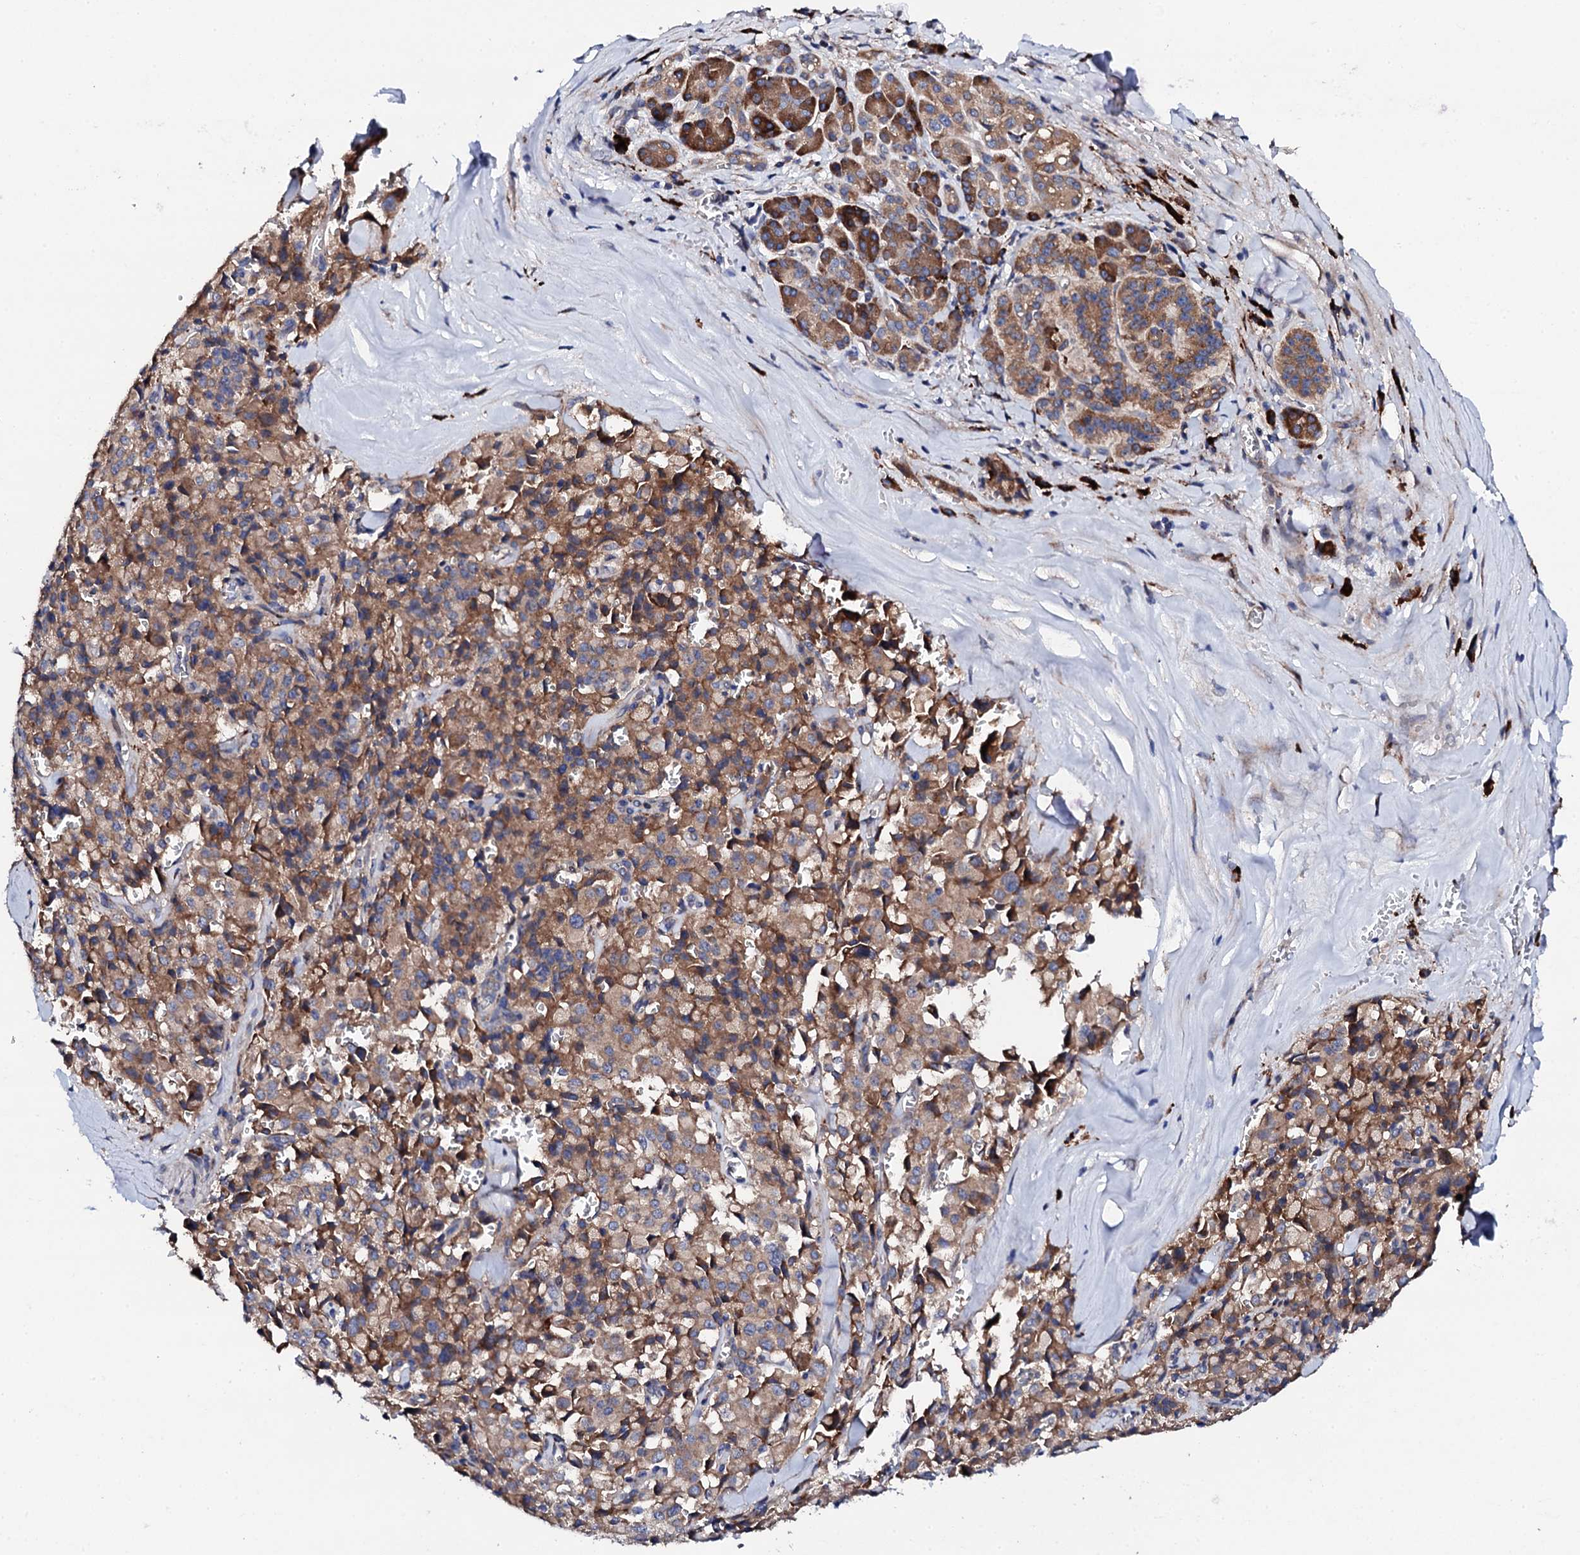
{"staining": {"intensity": "moderate", "quantity": ">75%", "location": "cytoplasmic/membranous"}, "tissue": "pancreatic cancer", "cell_type": "Tumor cells", "image_type": "cancer", "snomed": [{"axis": "morphology", "description": "Adenocarcinoma, NOS"}, {"axis": "topography", "description": "Pancreas"}], "caption": "Tumor cells show medium levels of moderate cytoplasmic/membranous positivity in approximately >75% of cells in adenocarcinoma (pancreatic).", "gene": "LIPT2", "patient": {"sex": "male", "age": 65}}